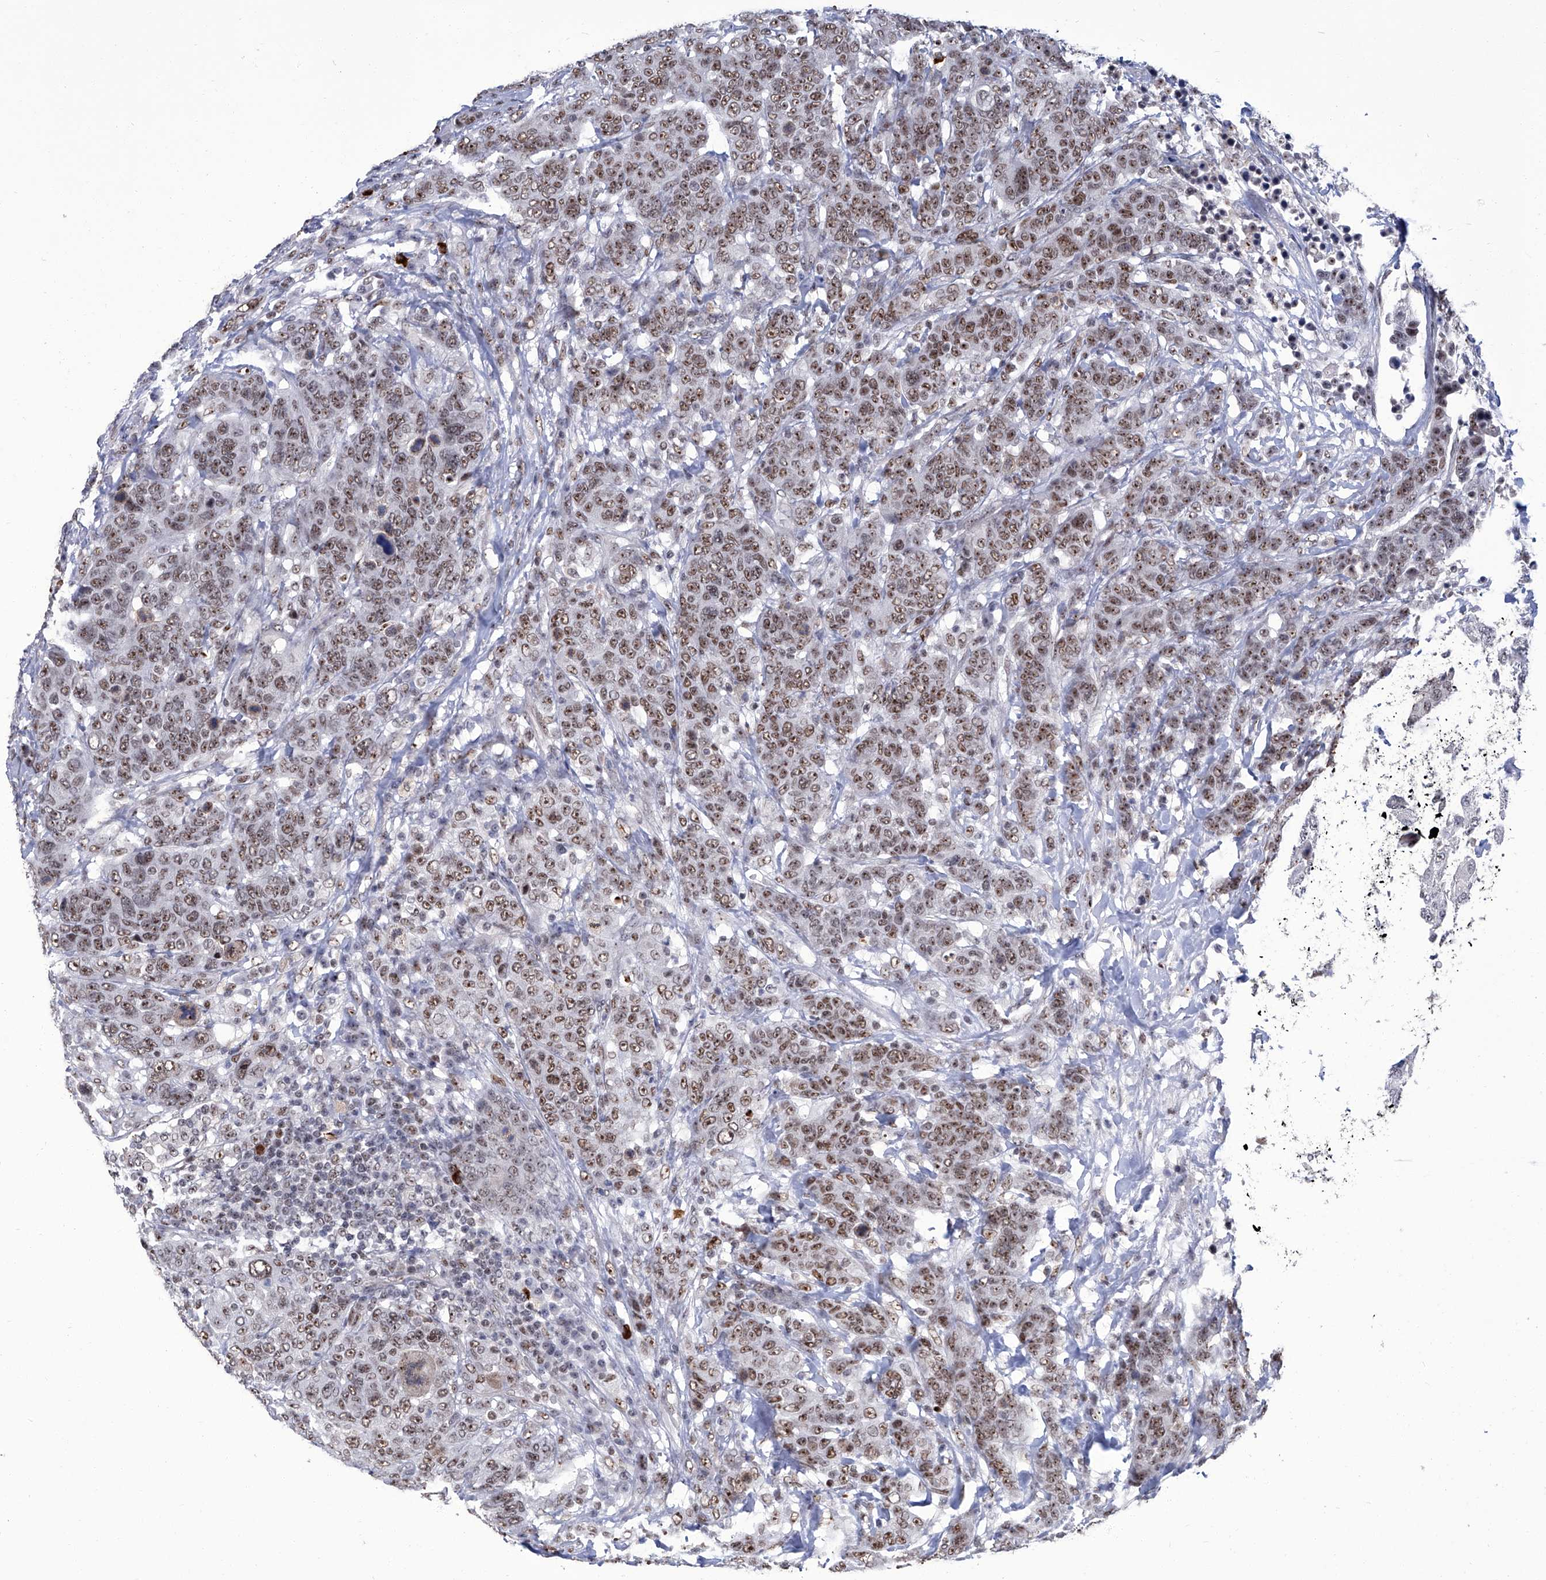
{"staining": {"intensity": "moderate", "quantity": ">75%", "location": "nuclear"}, "tissue": "breast cancer", "cell_type": "Tumor cells", "image_type": "cancer", "snomed": [{"axis": "morphology", "description": "Duct carcinoma"}, {"axis": "topography", "description": "Breast"}], "caption": "Breast cancer tissue displays moderate nuclear expression in about >75% of tumor cells", "gene": "CMTR1", "patient": {"sex": "female", "age": 37}}